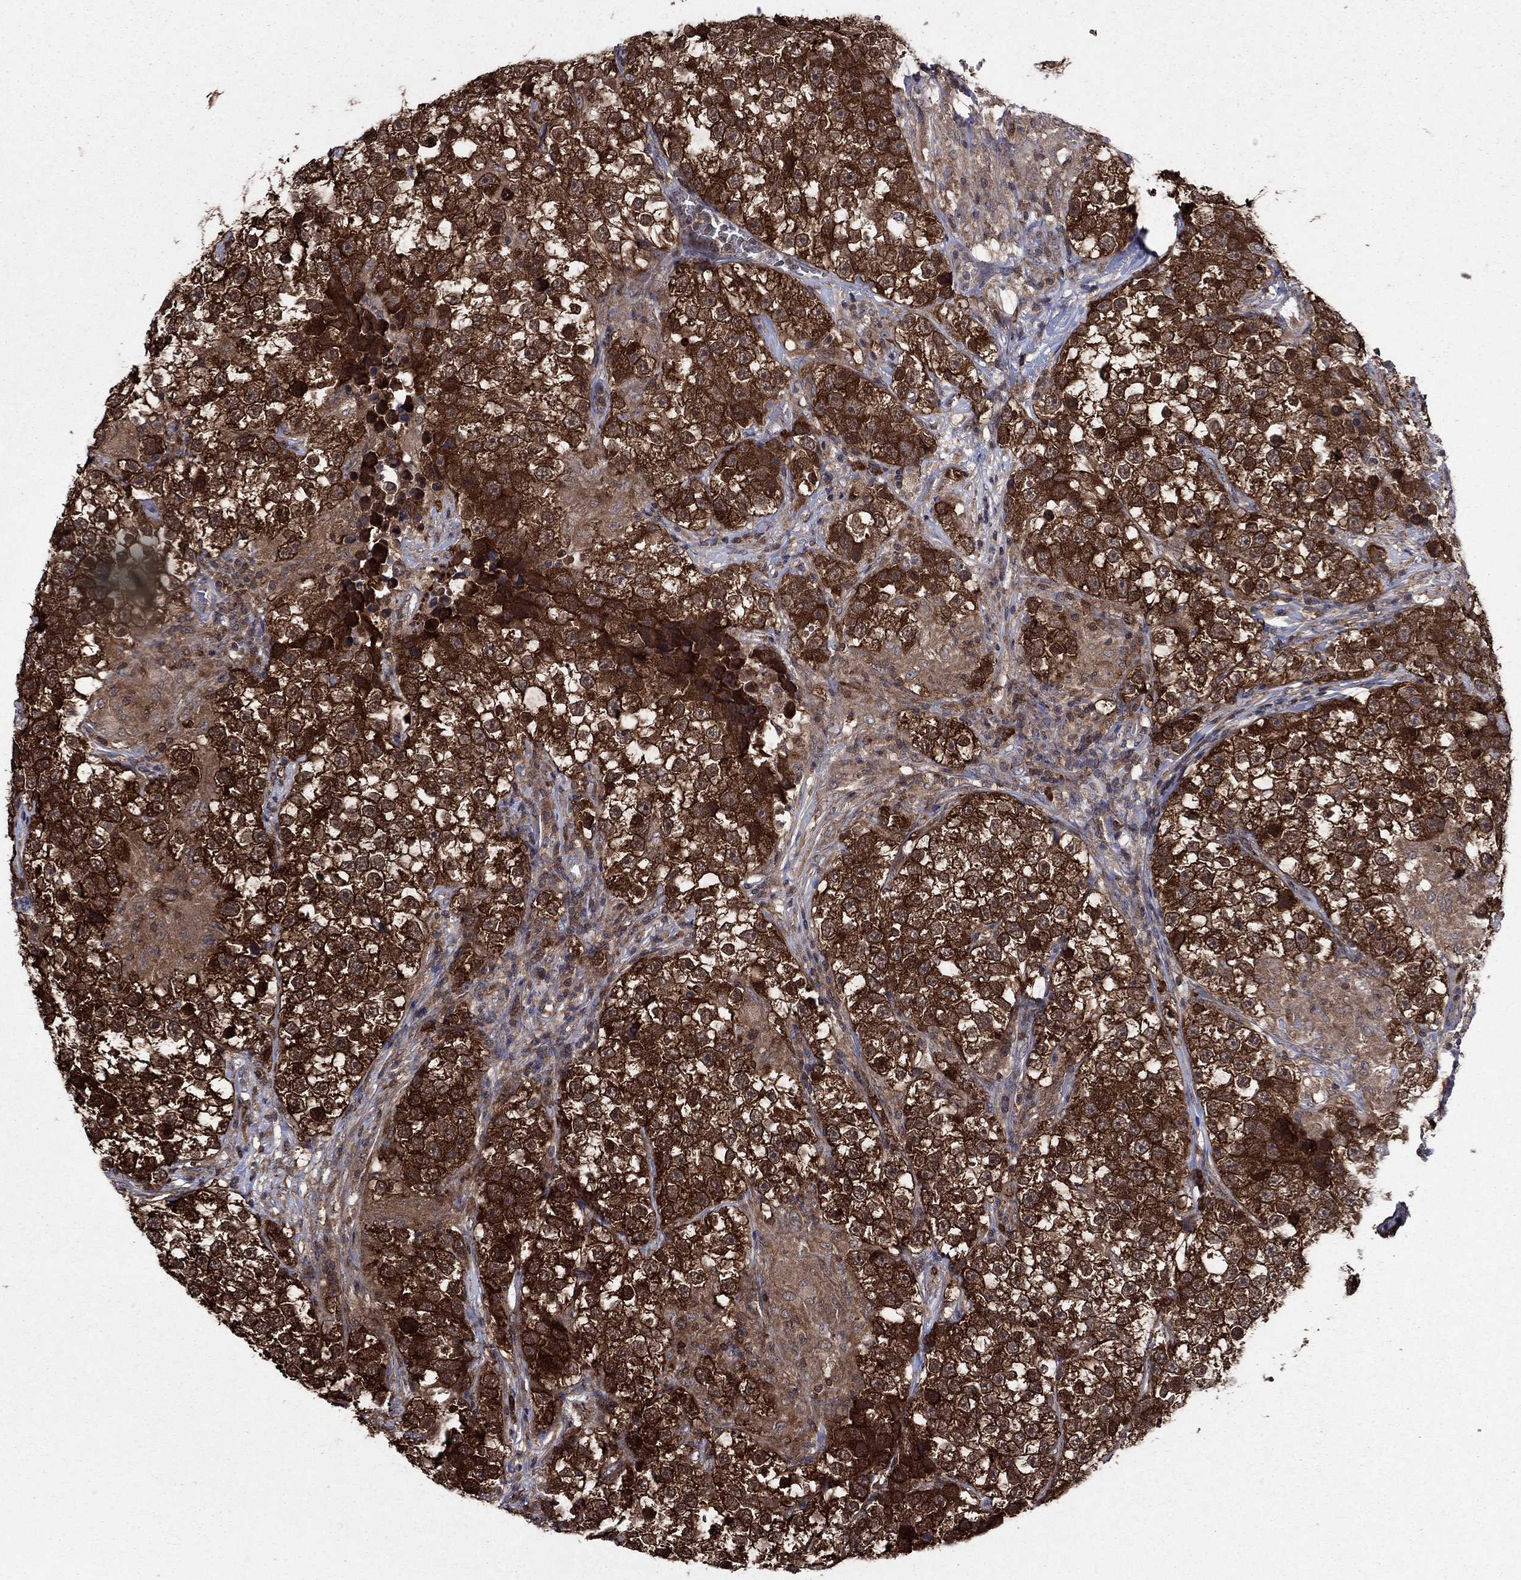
{"staining": {"intensity": "strong", "quantity": ">75%", "location": "cytoplasmic/membranous"}, "tissue": "testis cancer", "cell_type": "Tumor cells", "image_type": "cancer", "snomed": [{"axis": "morphology", "description": "Seminoma, NOS"}, {"axis": "topography", "description": "Testis"}], "caption": "Immunohistochemistry (IHC) (DAB) staining of human seminoma (testis) shows strong cytoplasmic/membranous protein positivity in about >75% of tumor cells.", "gene": "CACYBP", "patient": {"sex": "male", "age": 46}}